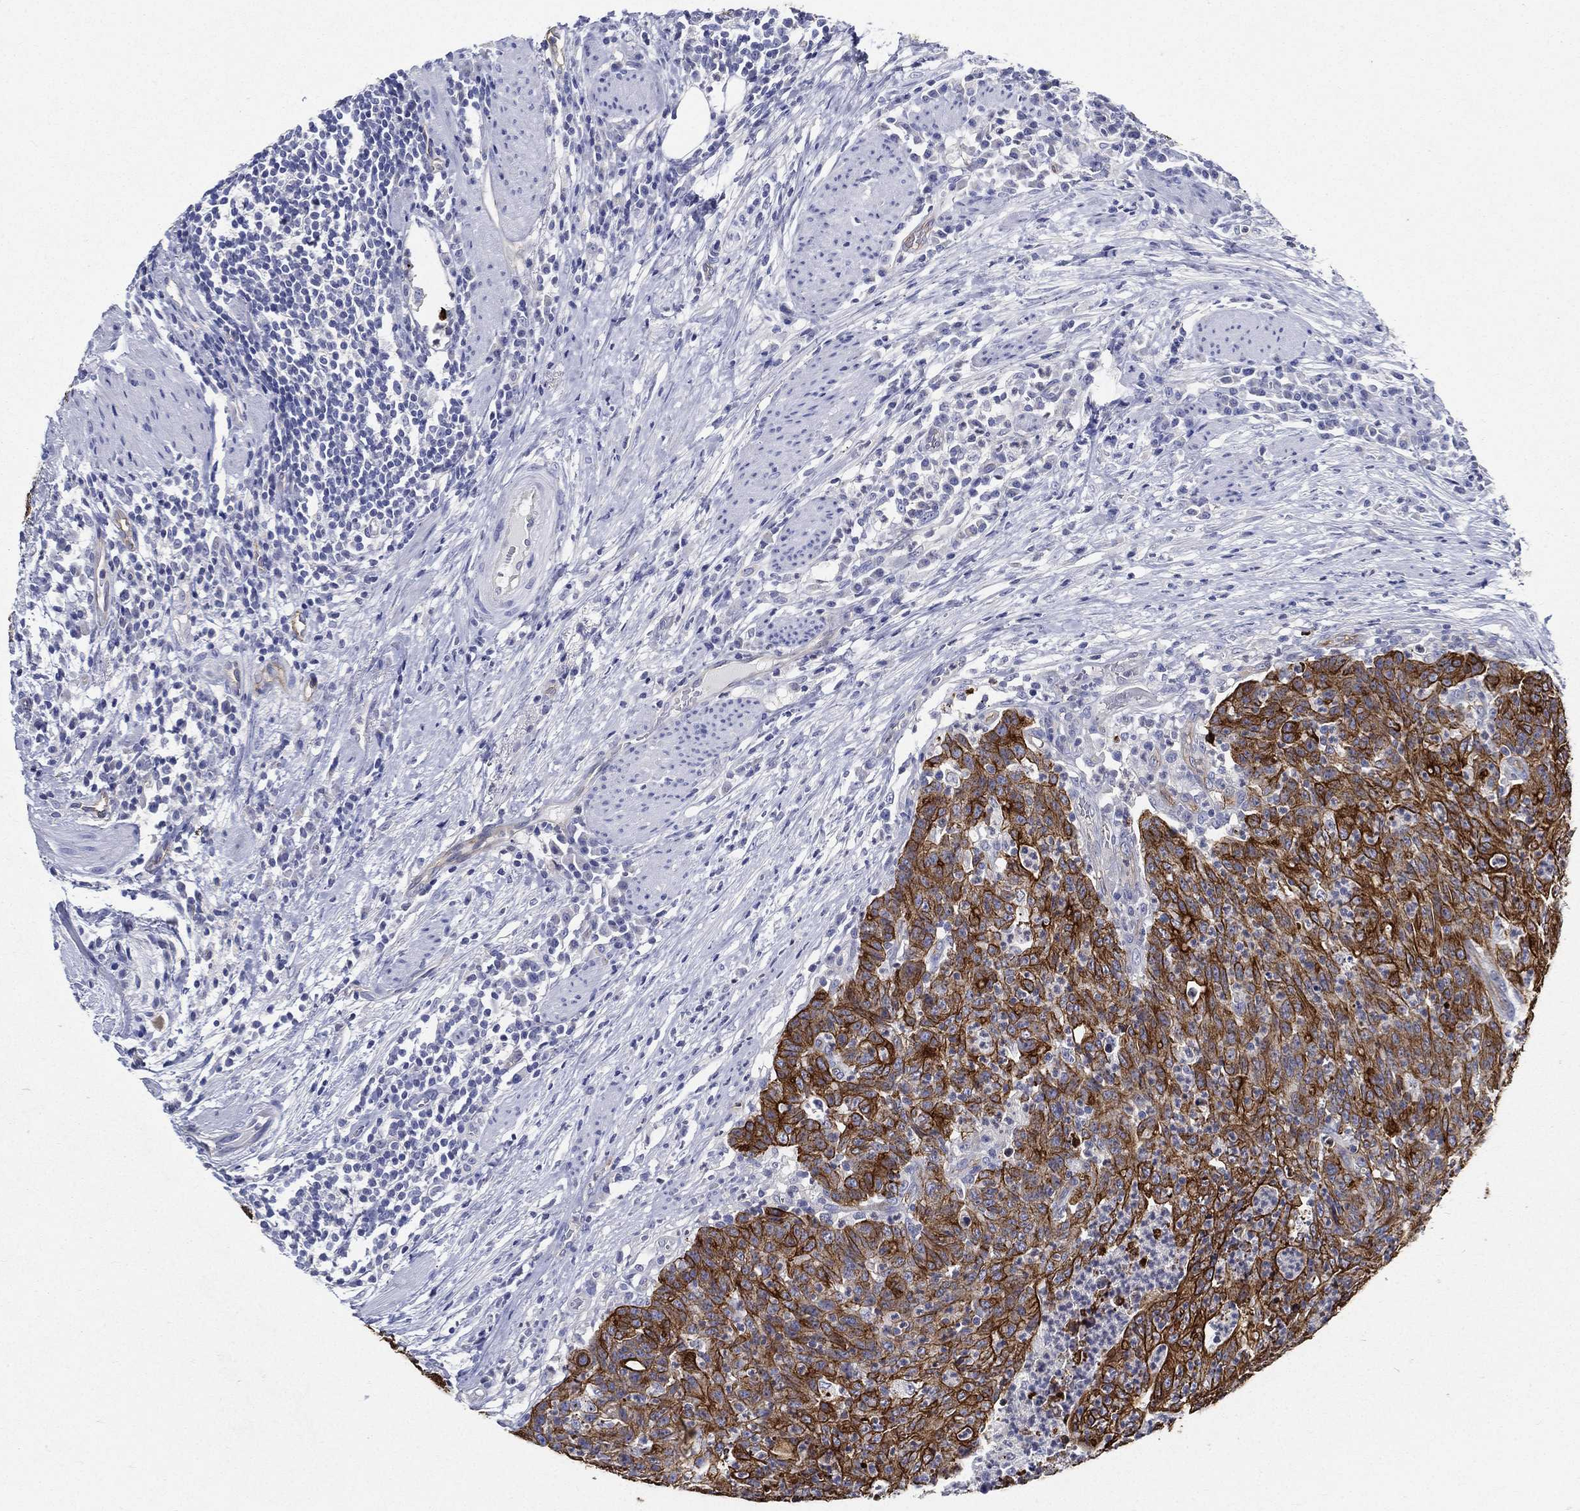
{"staining": {"intensity": "strong", "quantity": ">75%", "location": "cytoplasmic/membranous"}, "tissue": "colorectal cancer", "cell_type": "Tumor cells", "image_type": "cancer", "snomed": [{"axis": "morphology", "description": "Adenocarcinoma, NOS"}, {"axis": "topography", "description": "Colon"}], "caption": "This is an image of immunohistochemistry (IHC) staining of colorectal cancer (adenocarcinoma), which shows strong expression in the cytoplasmic/membranous of tumor cells.", "gene": "NEDD9", "patient": {"sex": "male", "age": 70}}